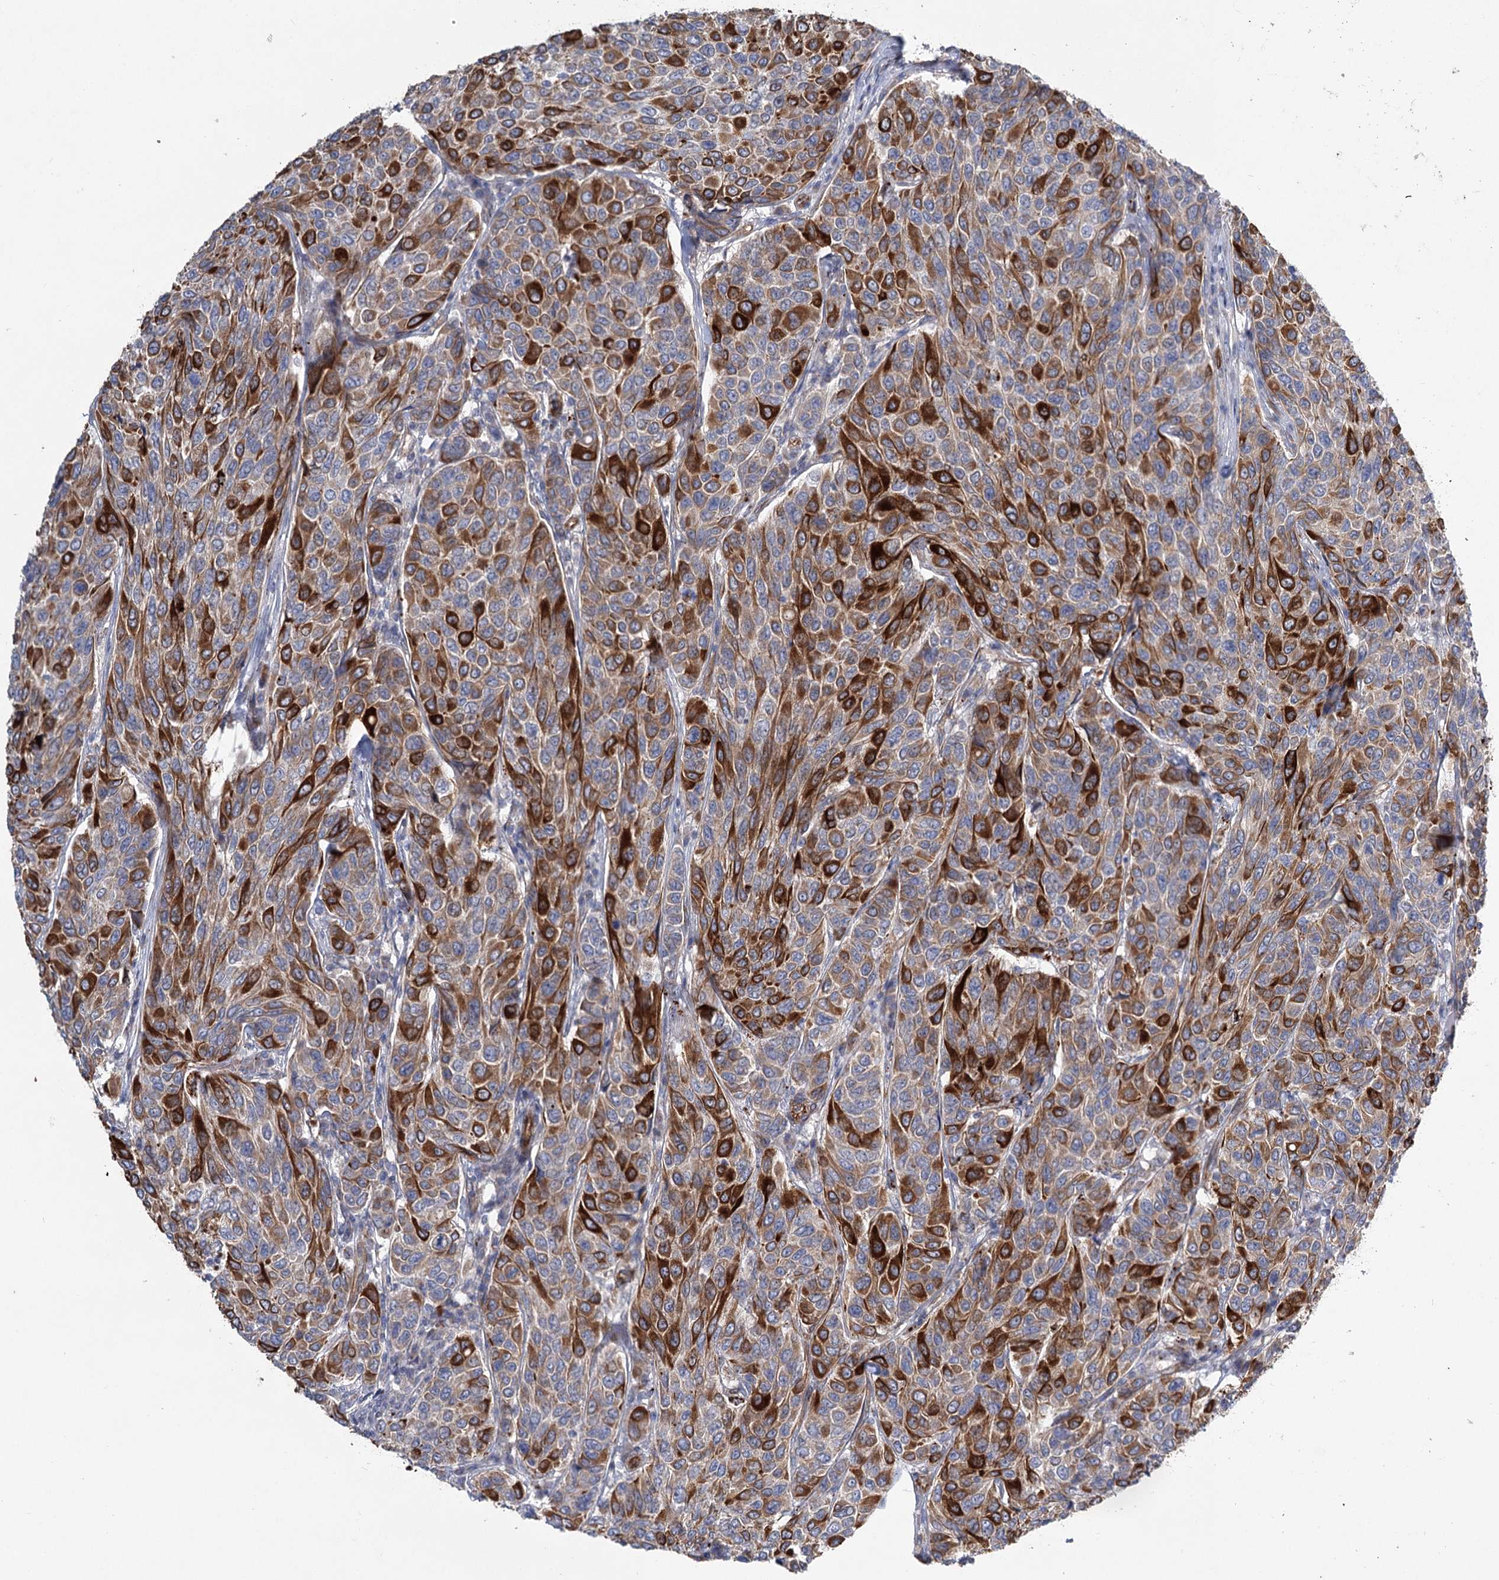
{"staining": {"intensity": "strong", "quantity": "25%-75%", "location": "cytoplasmic/membranous"}, "tissue": "breast cancer", "cell_type": "Tumor cells", "image_type": "cancer", "snomed": [{"axis": "morphology", "description": "Duct carcinoma"}, {"axis": "topography", "description": "Breast"}], "caption": "IHC micrograph of neoplastic tissue: human intraductal carcinoma (breast) stained using IHC demonstrates high levels of strong protein expression localized specifically in the cytoplasmic/membranous of tumor cells, appearing as a cytoplasmic/membranous brown color.", "gene": "TMEM164", "patient": {"sex": "female", "age": 55}}